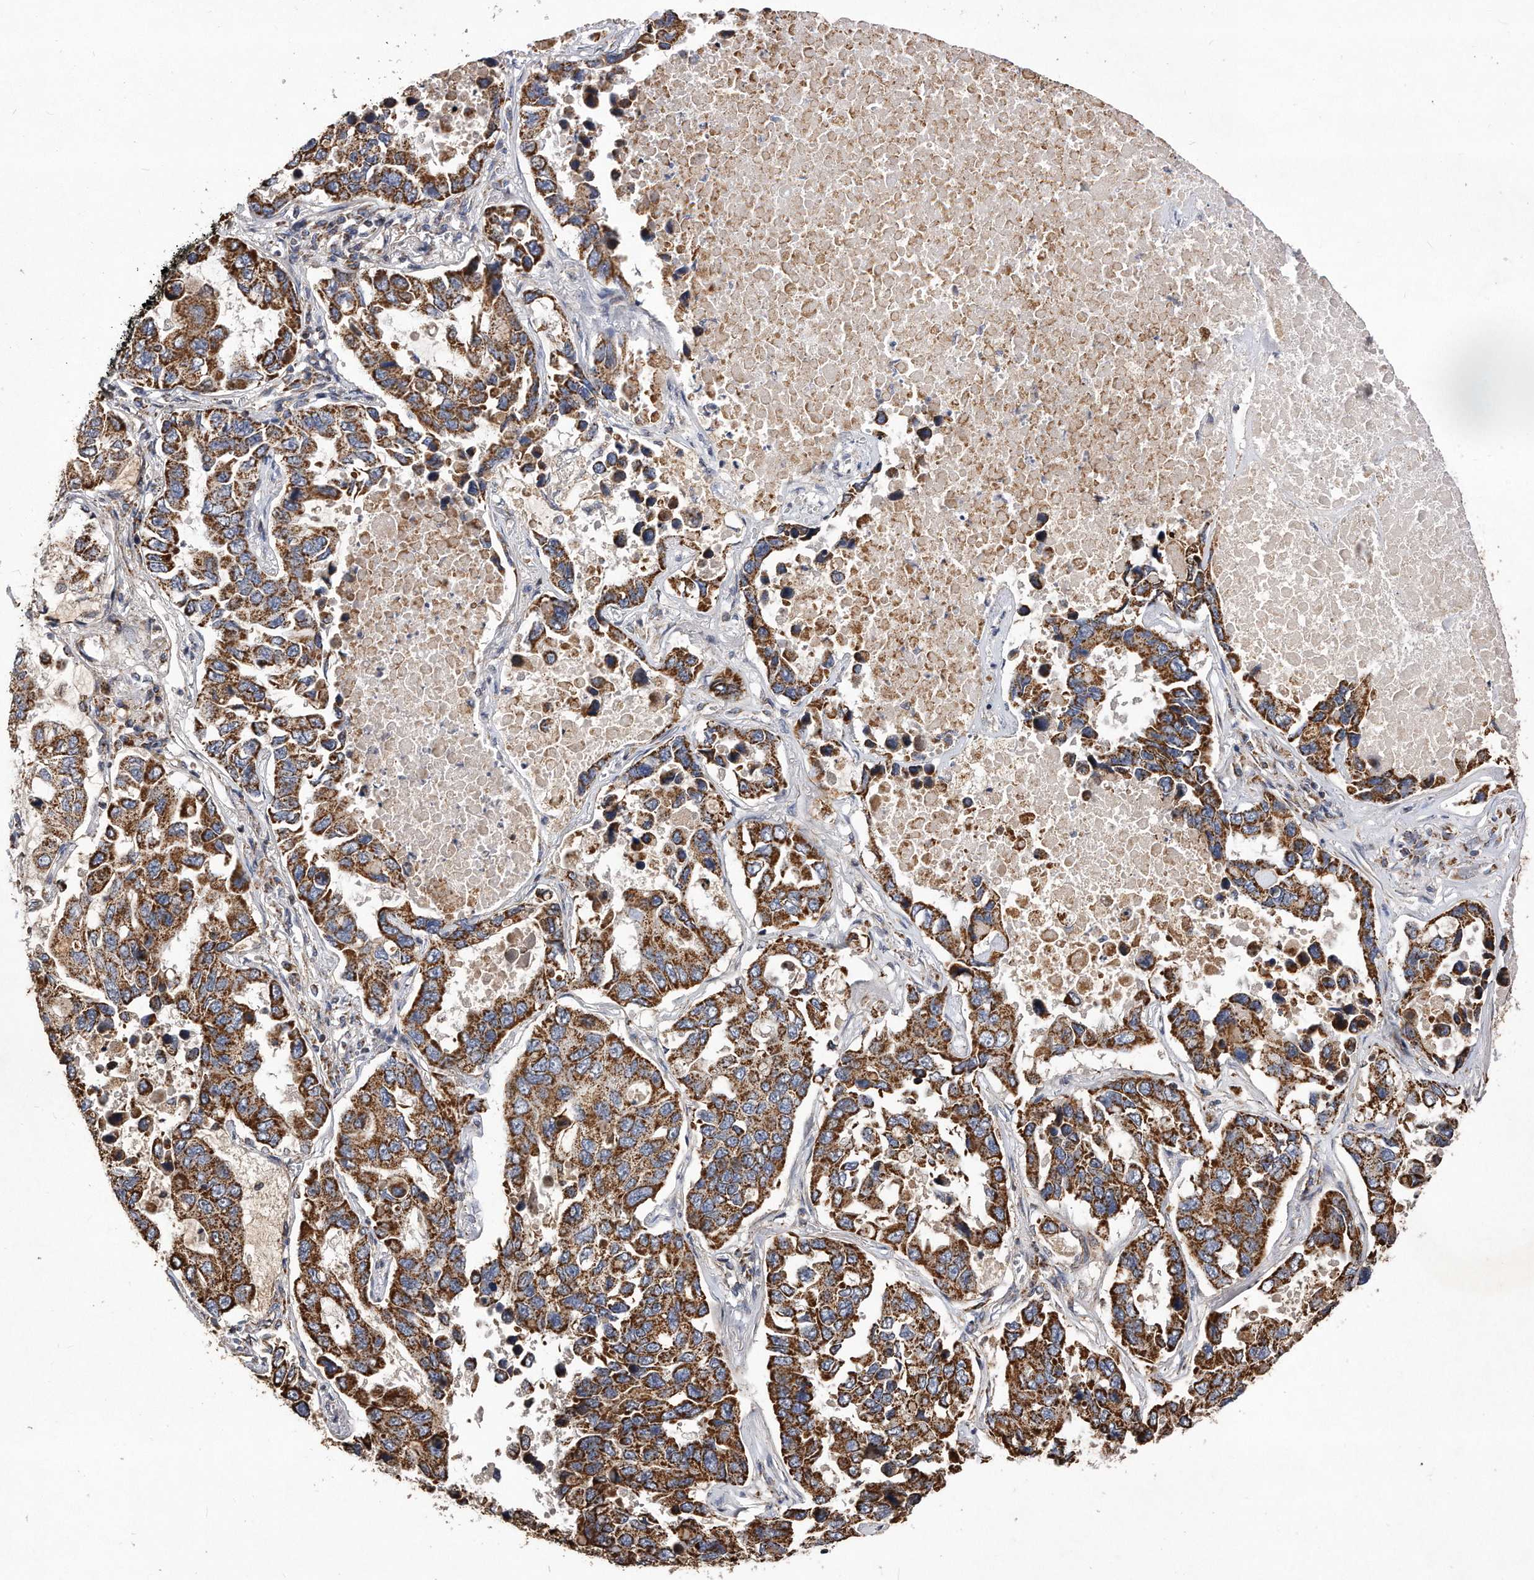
{"staining": {"intensity": "strong", "quantity": ">75%", "location": "cytoplasmic/membranous"}, "tissue": "lung cancer", "cell_type": "Tumor cells", "image_type": "cancer", "snomed": [{"axis": "morphology", "description": "Adenocarcinoma, NOS"}, {"axis": "topography", "description": "Lung"}], "caption": "The histopathology image reveals a brown stain indicating the presence of a protein in the cytoplasmic/membranous of tumor cells in lung cancer. The protein of interest is shown in brown color, while the nuclei are stained blue.", "gene": "PPP5C", "patient": {"sex": "male", "age": 64}}